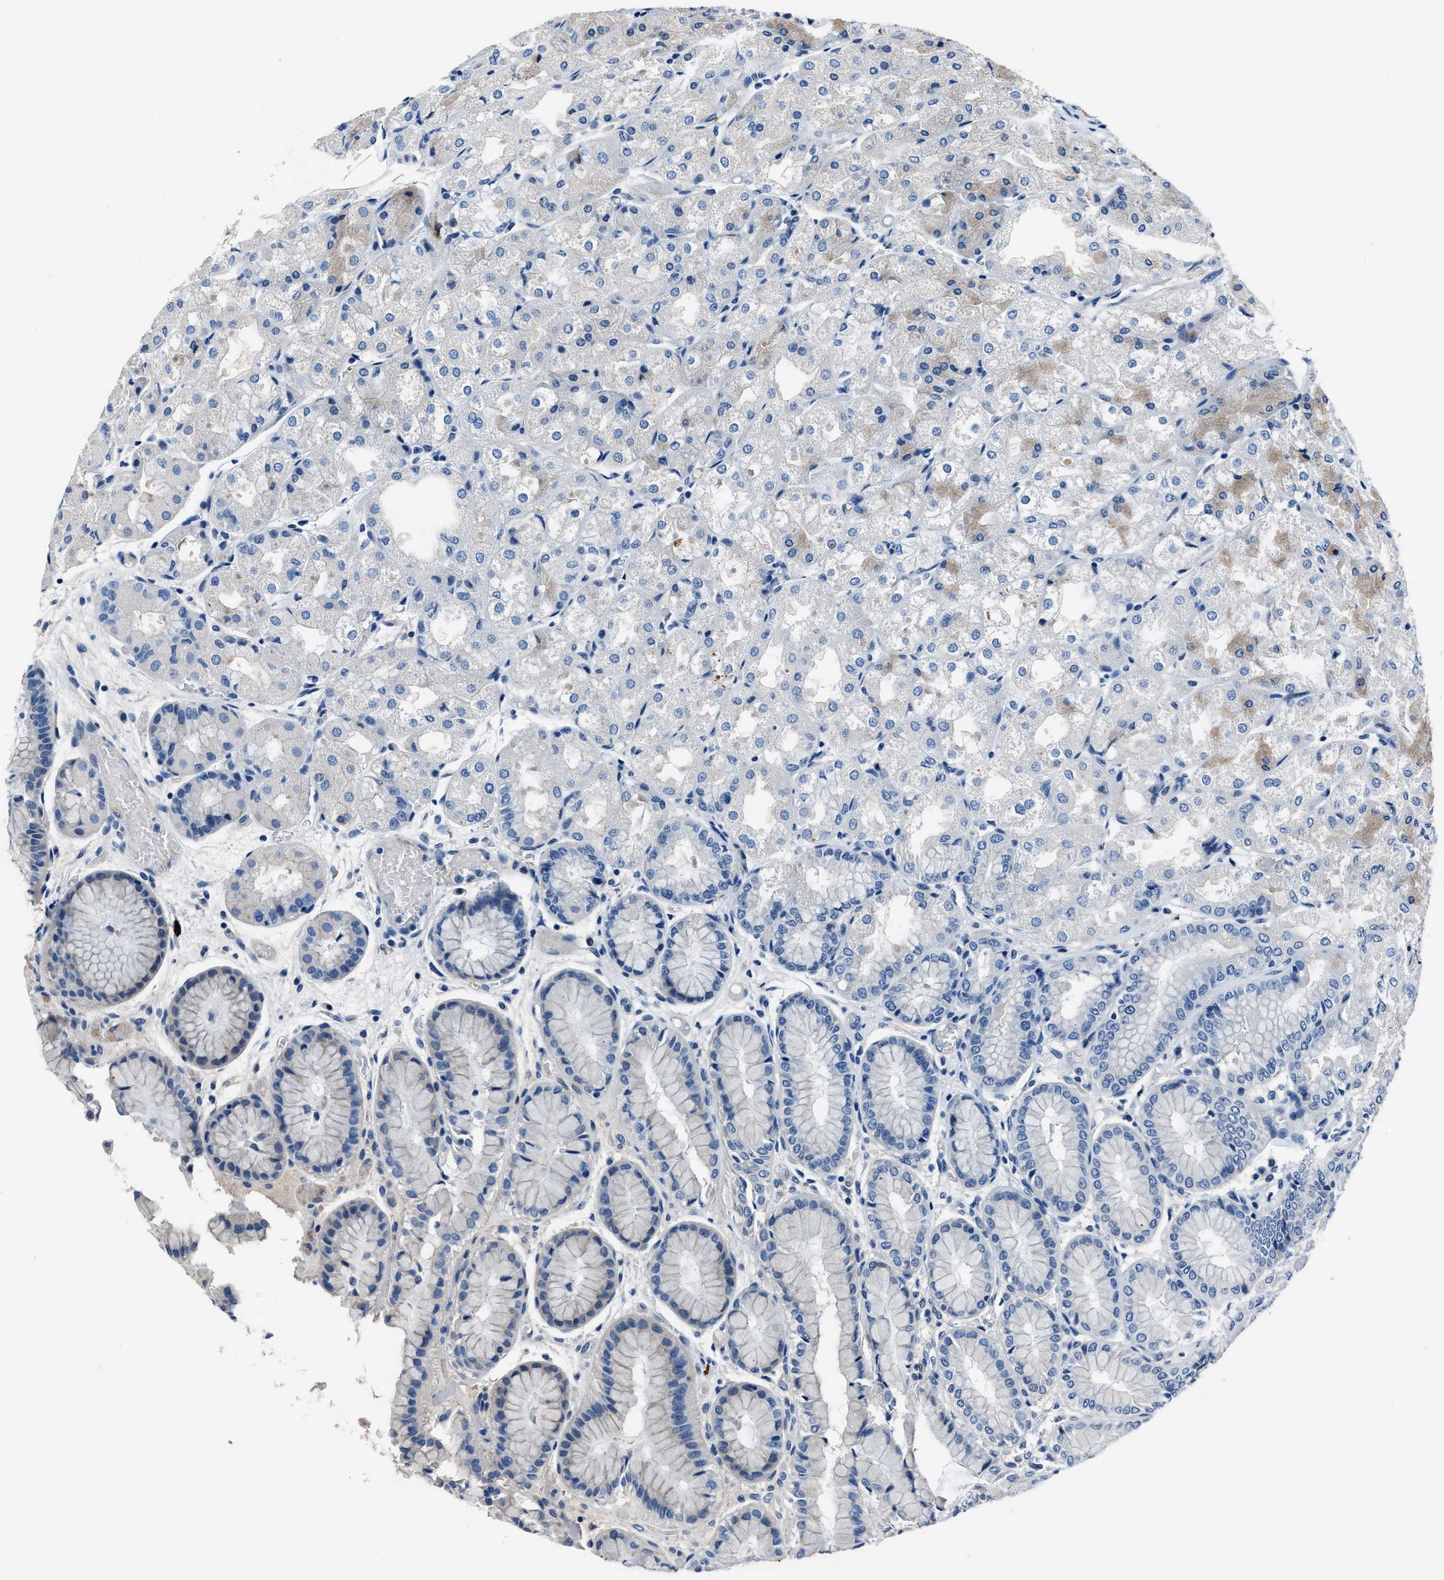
{"staining": {"intensity": "weak", "quantity": "25%-75%", "location": "cytoplasmic/membranous"}, "tissue": "stomach", "cell_type": "Glandular cells", "image_type": "normal", "snomed": [{"axis": "morphology", "description": "Normal tissue, NOS"}, {"axis": "topography", "description": "Stomach, upper"}], "caption": "Stomach stained with a brown dye displays weak cytoplasmic/membranous positive positivity in approximately 25%-75% of glandular cells.", "gene": "NACAD", "patient": {"sex": "male", "age": 72}}